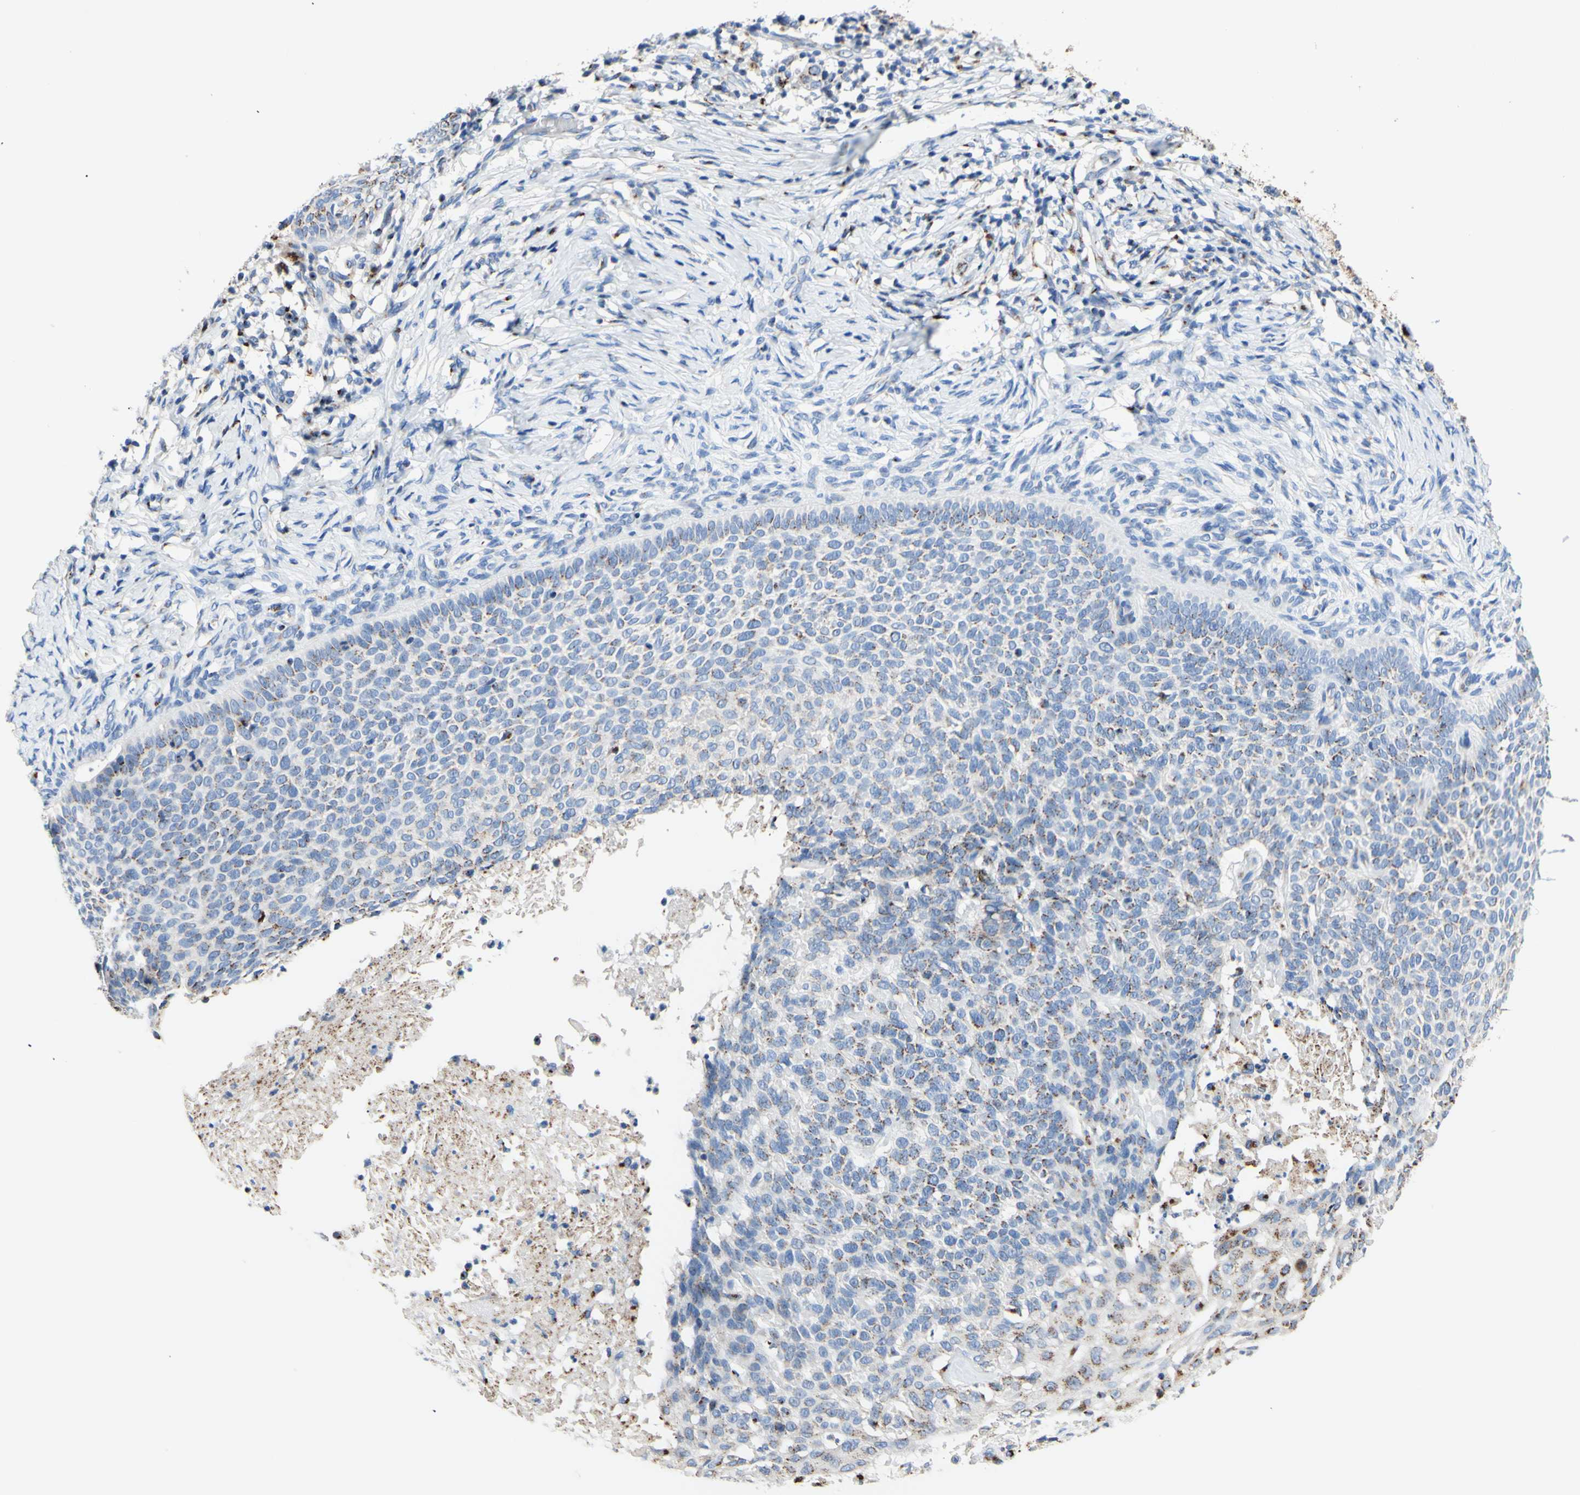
{"staining": {"intensity": "weak", "quantity": "25%-75%", "location": "cytoplasmic/membranous"}, "tissue": "skin cancer", "cell_type": "Tumor cells", "image_type": "cancer", "snomed": [{"axis": "morphology", "description": "Normal tissue, NOS"}, {"axis": "morphology", "description": "Basal cell carcinoma"}, {"axis": "topography", "description": "Skin"}], "caption": "Skin cancer (basal cell carcinoma) stained with a protein marker demonstrates weak staining in tumor cells.", "gene": "GALNT2", "patient": {"sex": "male", "age": 87}}